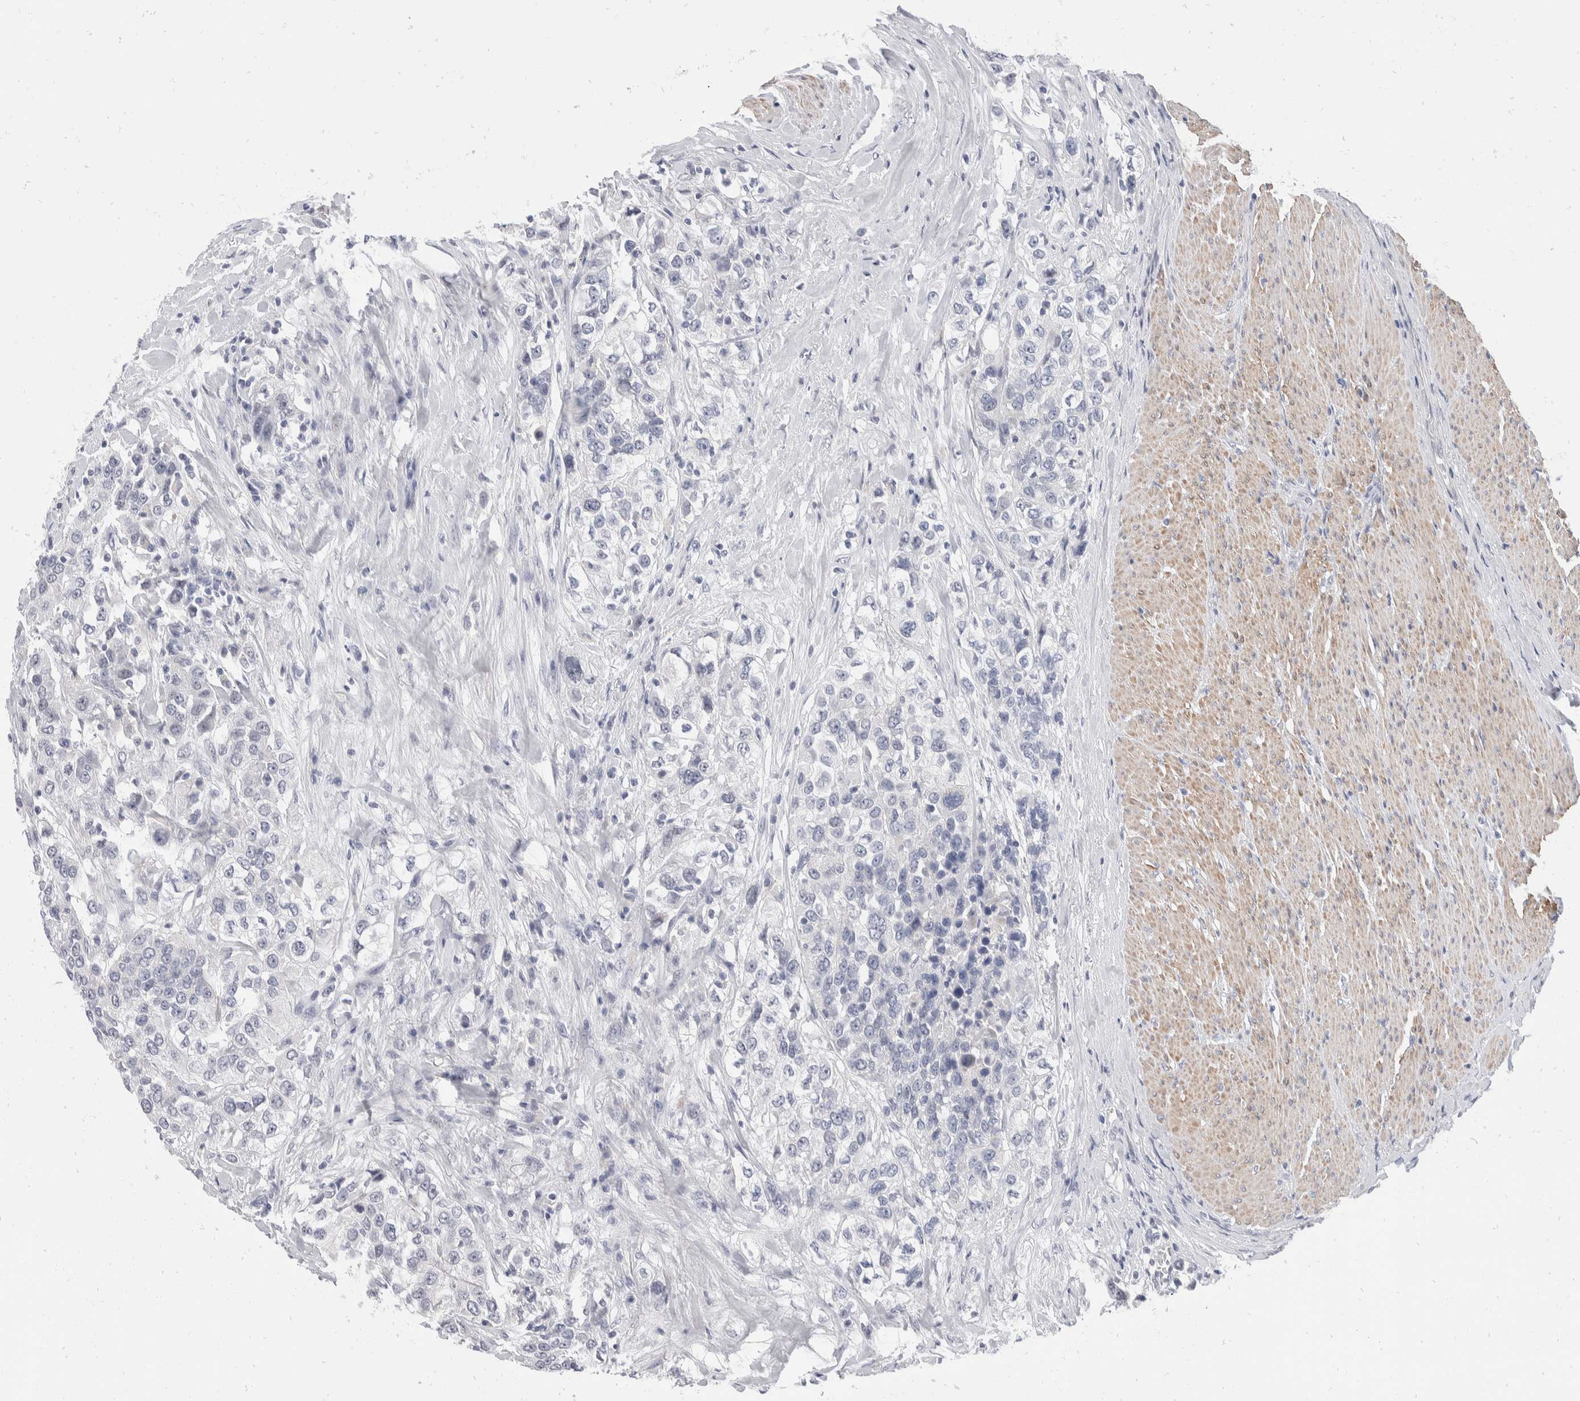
{"staining": {"intensity": "negative", "quantity": "none", "location": "none"}, "tissue": "urothelial cancer", "cell_type": "Tumor cells", "image_type": "cancer", "snomed": [{"axis": "morphology", "description": "Urothelial carcinoma, High grade"}, {"axis": "topography", "description": "Urinary bladder"}], "caption": "High power microscopy micrograph of an immunohistochemistry histopathology image of urothelial cancer, revealing no significant staining in tumor cells.", "gene": "CATSPERD", "patient": {"sex": "female", "age": 80}}